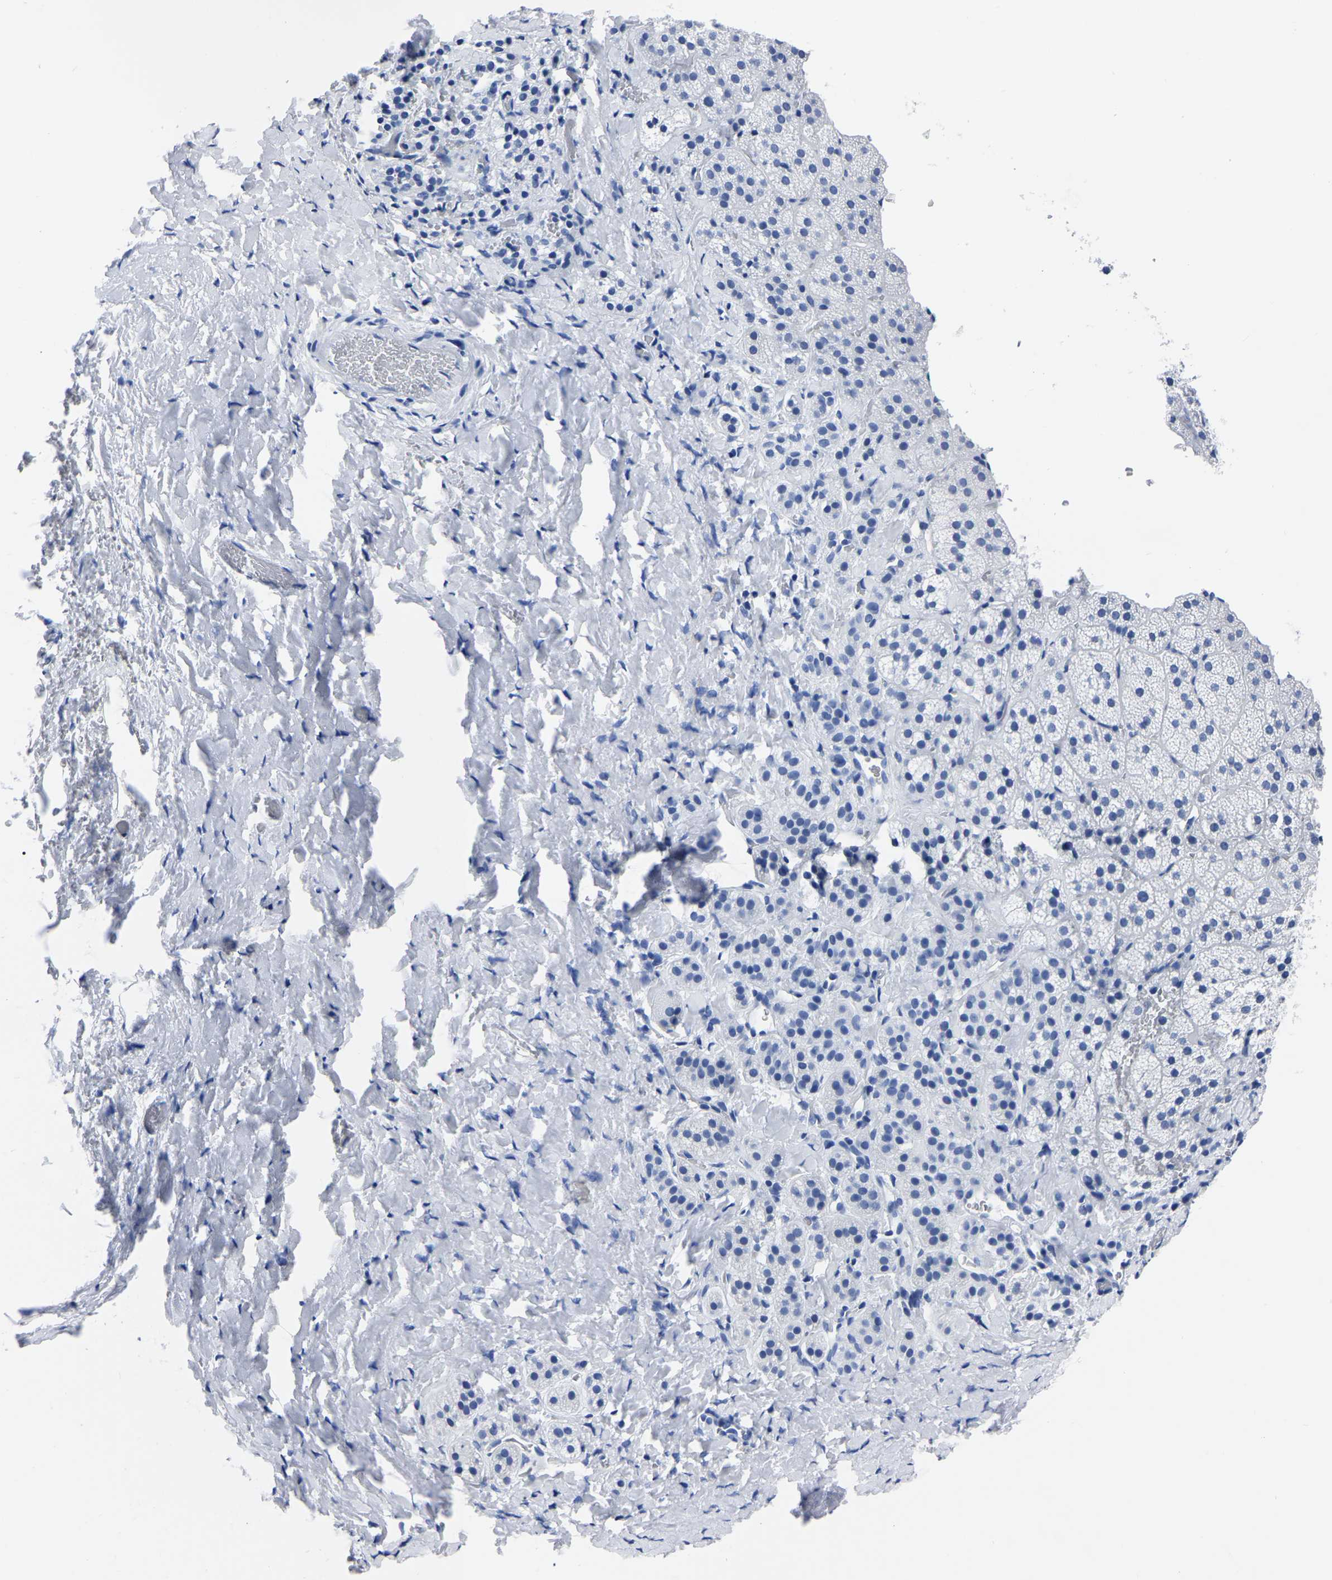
{"staining": {"intensity": "negative", "quantity": "none", "location": "none"}, "tissue": "adrenal gland", "cell_type": "Glandular cells", "image_type": "normal", "snomed": [{"axis": "morphology", "description": "Normal tissue, NOS"}, {"axis": "topography", "description": "Adrenal gland"}], "caption": "IHC of unremarkable human adrenal gland reveals no positivity in glandular cells. (DAB (3,3'-diaminobenzidine) IHC visualized using brightfield microscopy, high magnification).", "gene": "IMPG2", "patient": {"sex": "female", "age": 44}}